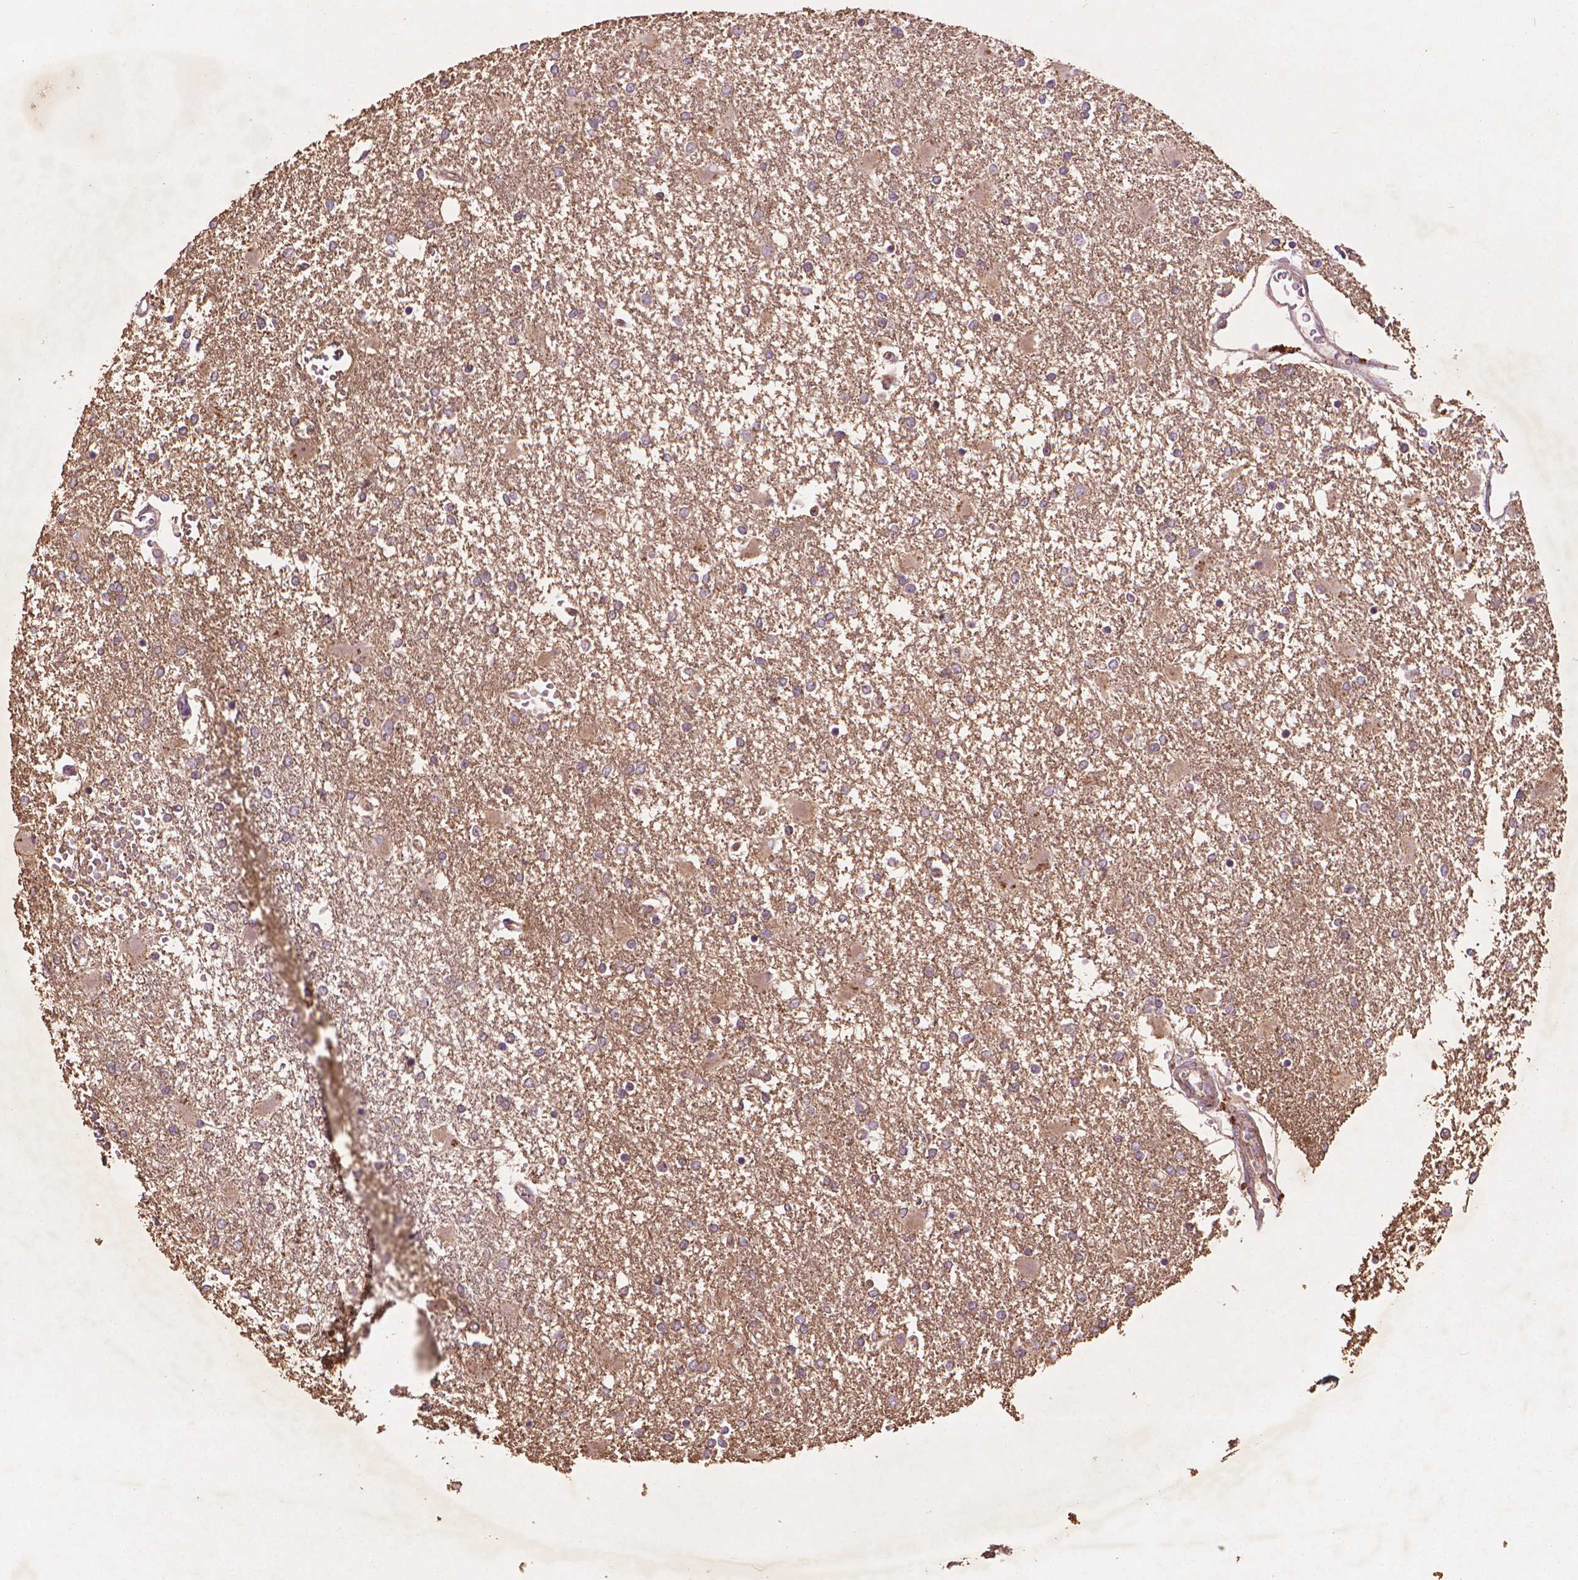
{"staining": {"intensity": "moderate", "quantity": ">75%", "location": "cytoplasmic/membranous"}, "tissue": "glioma", "cell_type": "Tumor cells", "image_type": "cancer", "snomed": [{"axis": "morphology", "description": "Glioma, malignant, High grade"}, {"axis": "topography", "description": "Cerebral cortex"}], "caption": "A micrograph showing moderate cytoplasmic/membranous expression in about >75% of tumor cells in glioma, as visualized by brown immunohistochemical staining.", "gene": "NLRX1", "patient": {"sex": "male", "age": 79}}